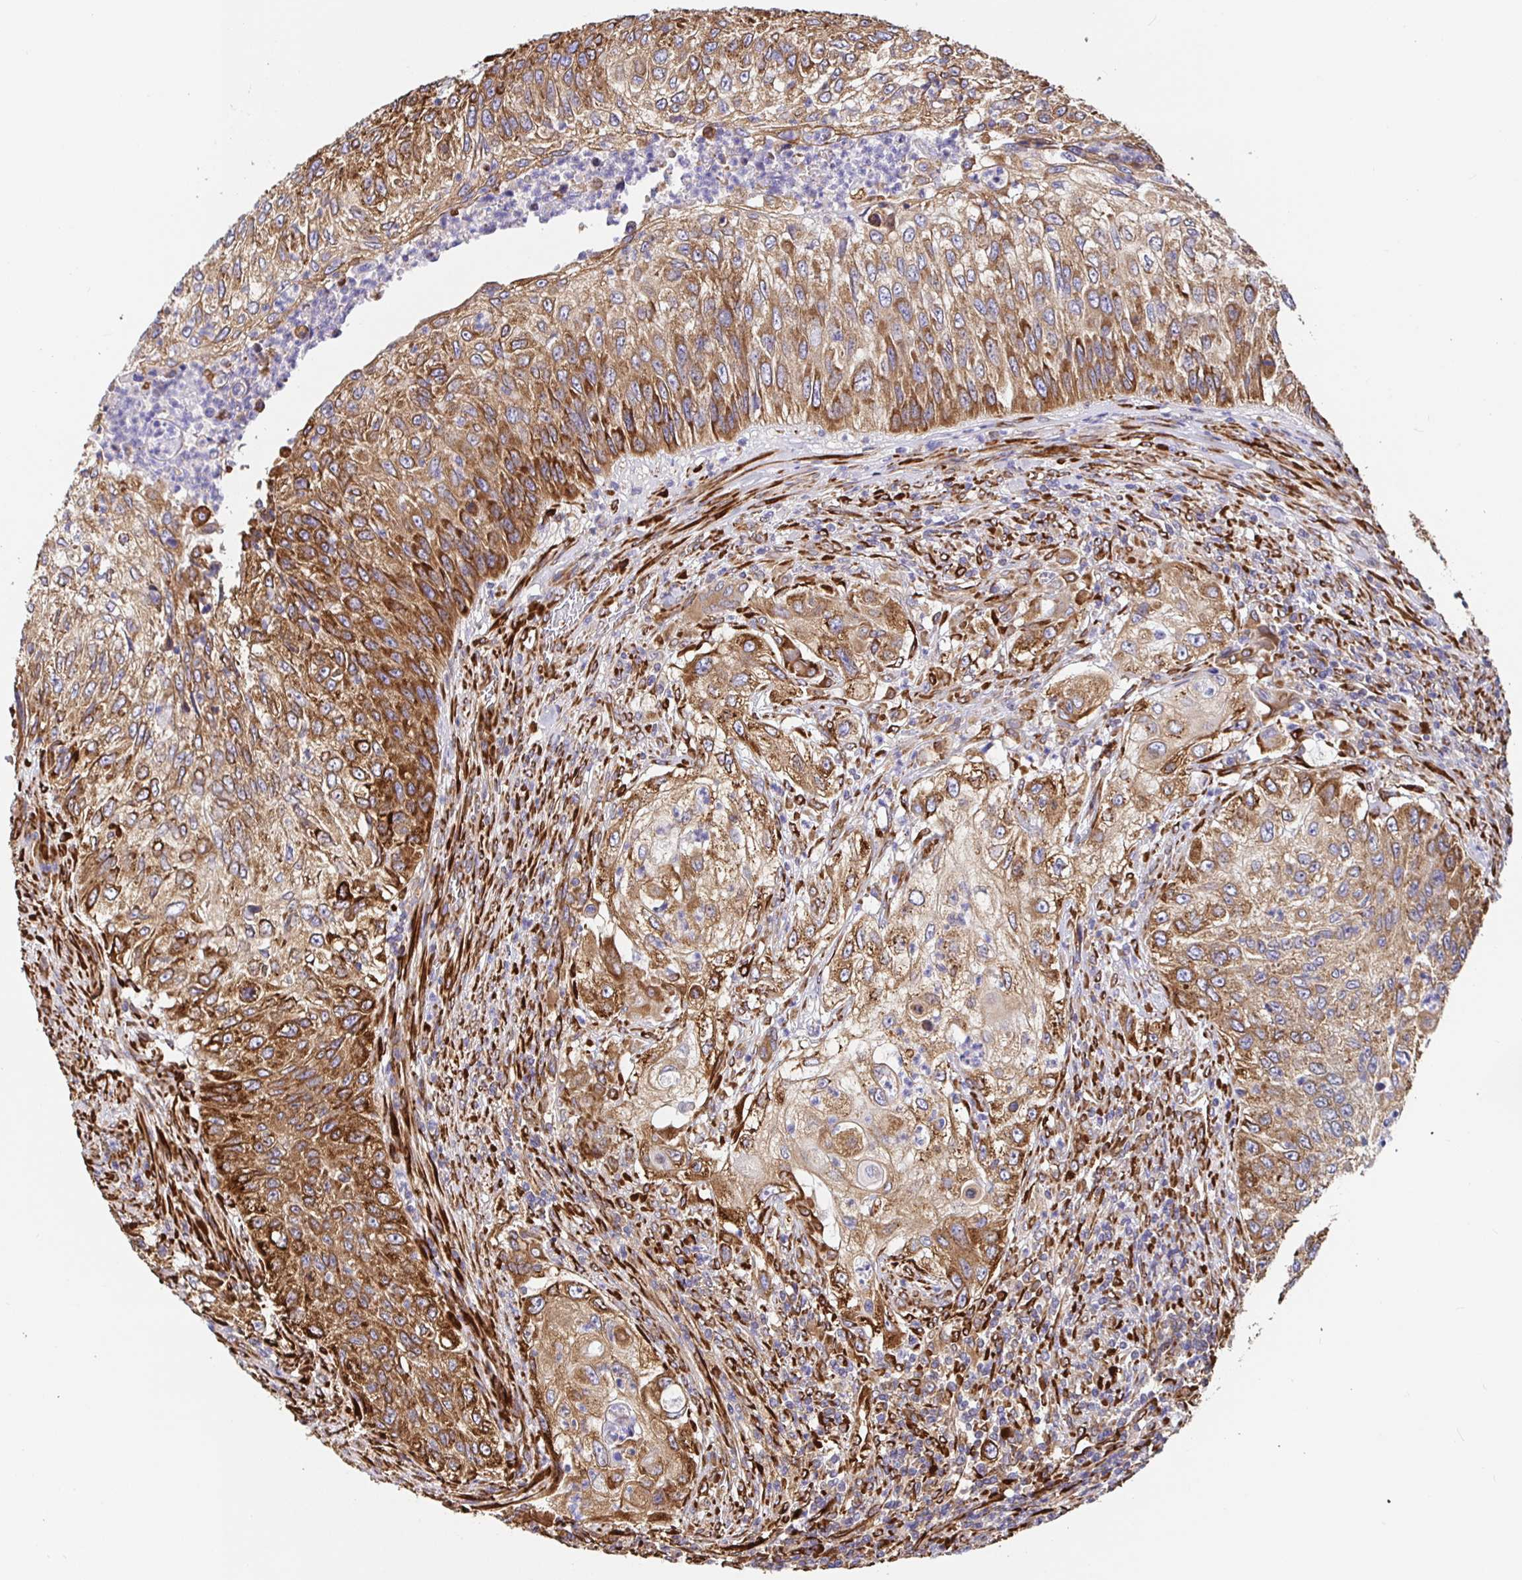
{"staining": {"intensity": "strong", "quantity": ">75%", "location": "cytoplasmic/membranous"}, "tissue": "urothelial cancer", "cell_type": "Tumor cells", "image_type": "cancer", "snomed": [{"axis": "morphology", "description": "Urothelial carcinoma, High grade"}, {"axis": "topography", "description": "Urinary bladder"}], "caption": "Human urothelial cancer stained with a brown dye demonstrates strong cytoplasmic/membranous positive positivity in about >75% of tumor cells.", "gene": "MAOA", "patient": {"sex": "female", "age": 60}}